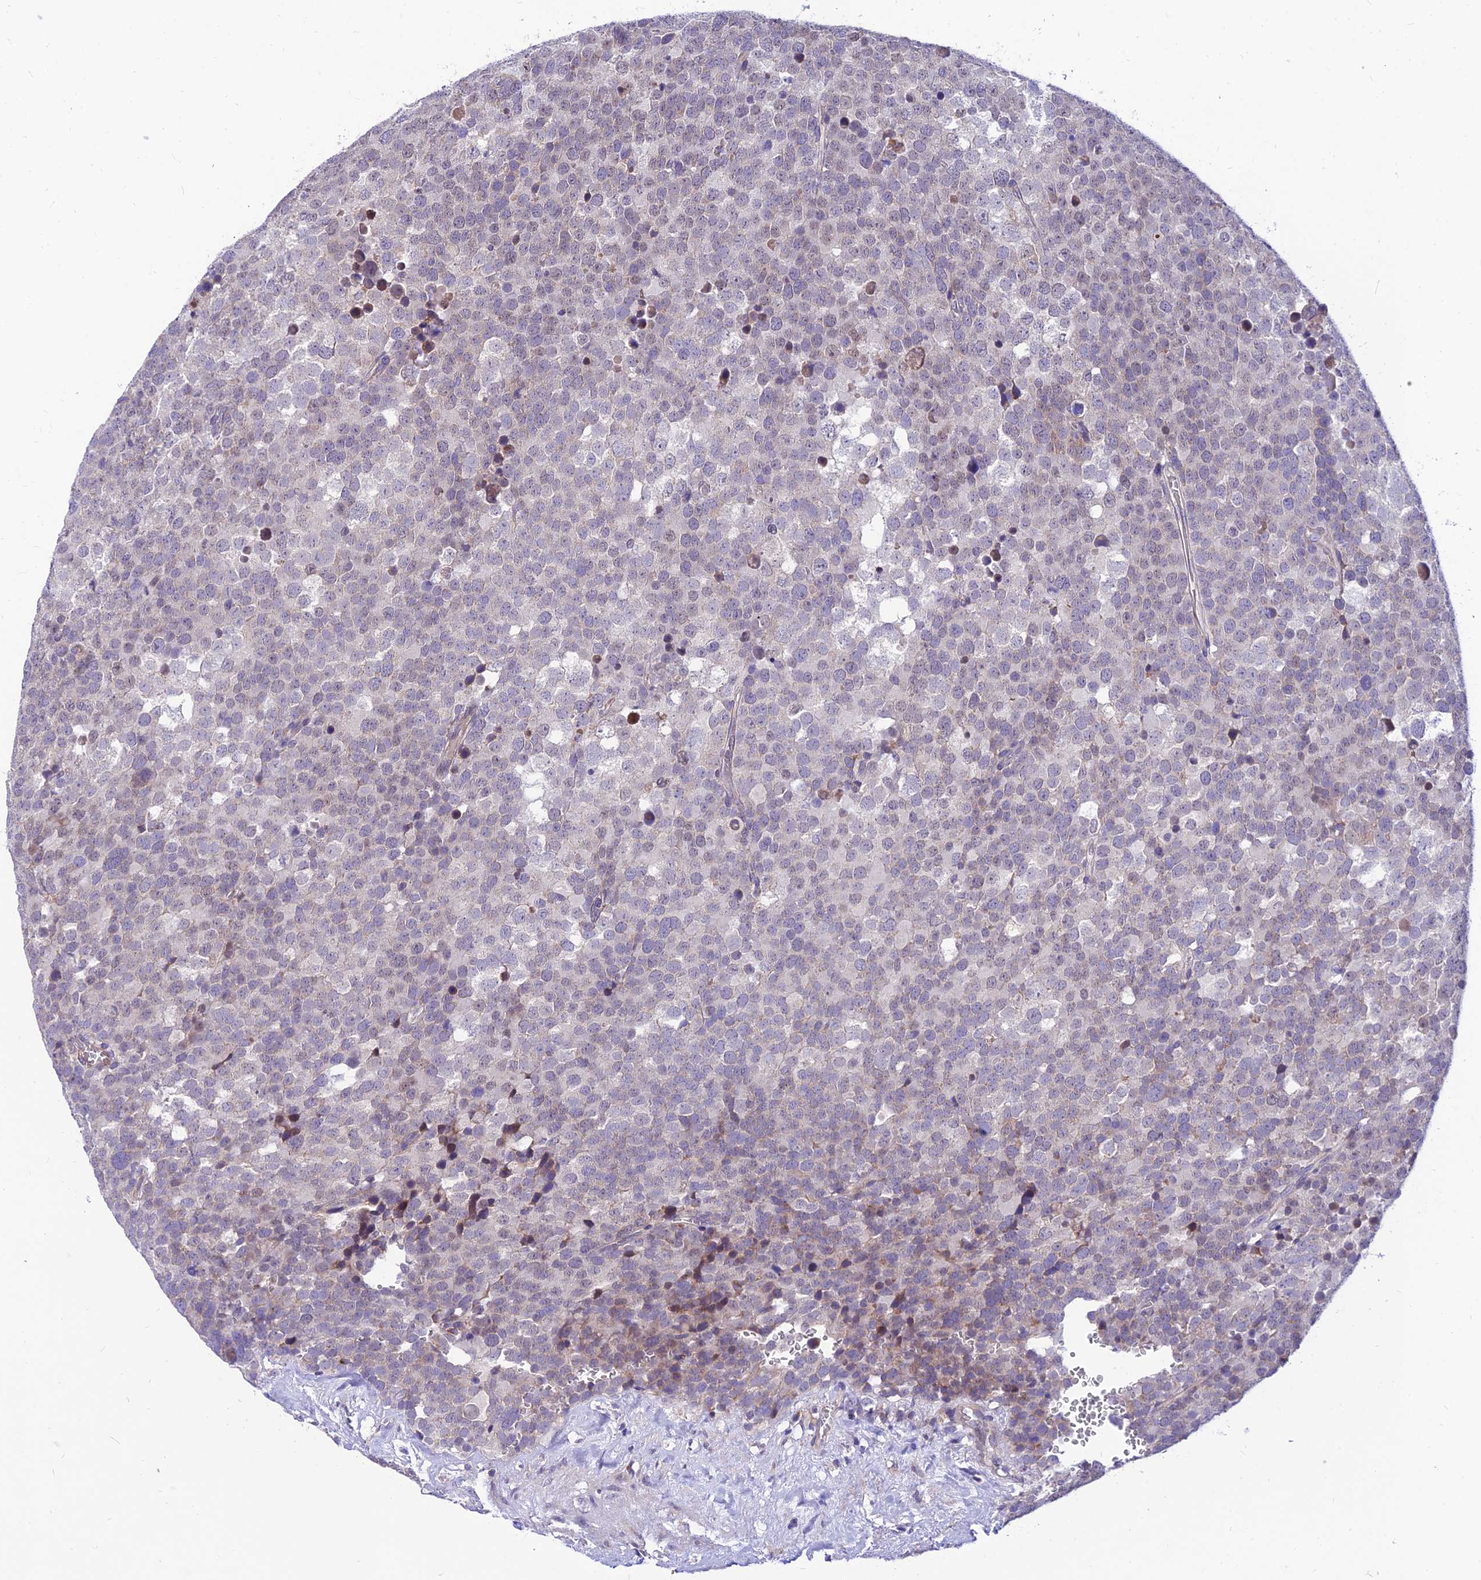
{"staining": {"intensity": "weak", "quantity": "<25%", "location": "nuclear"}, "tissue": "testis cancer", "cell_type": "Tumor cells", "image_type": "cancer", "snomed": [{"axis": "morphology", "description": "Seminoma, NOS"}, {"axis": "topography", "description": "Testis"}], "caption": "A high-resolution image shows immunohistochemistry staining of testis cancer, which shows no significant positivity in tumor cells.", "gene": "C6orf132", "patient": {"sex": "male", "age": 71}}